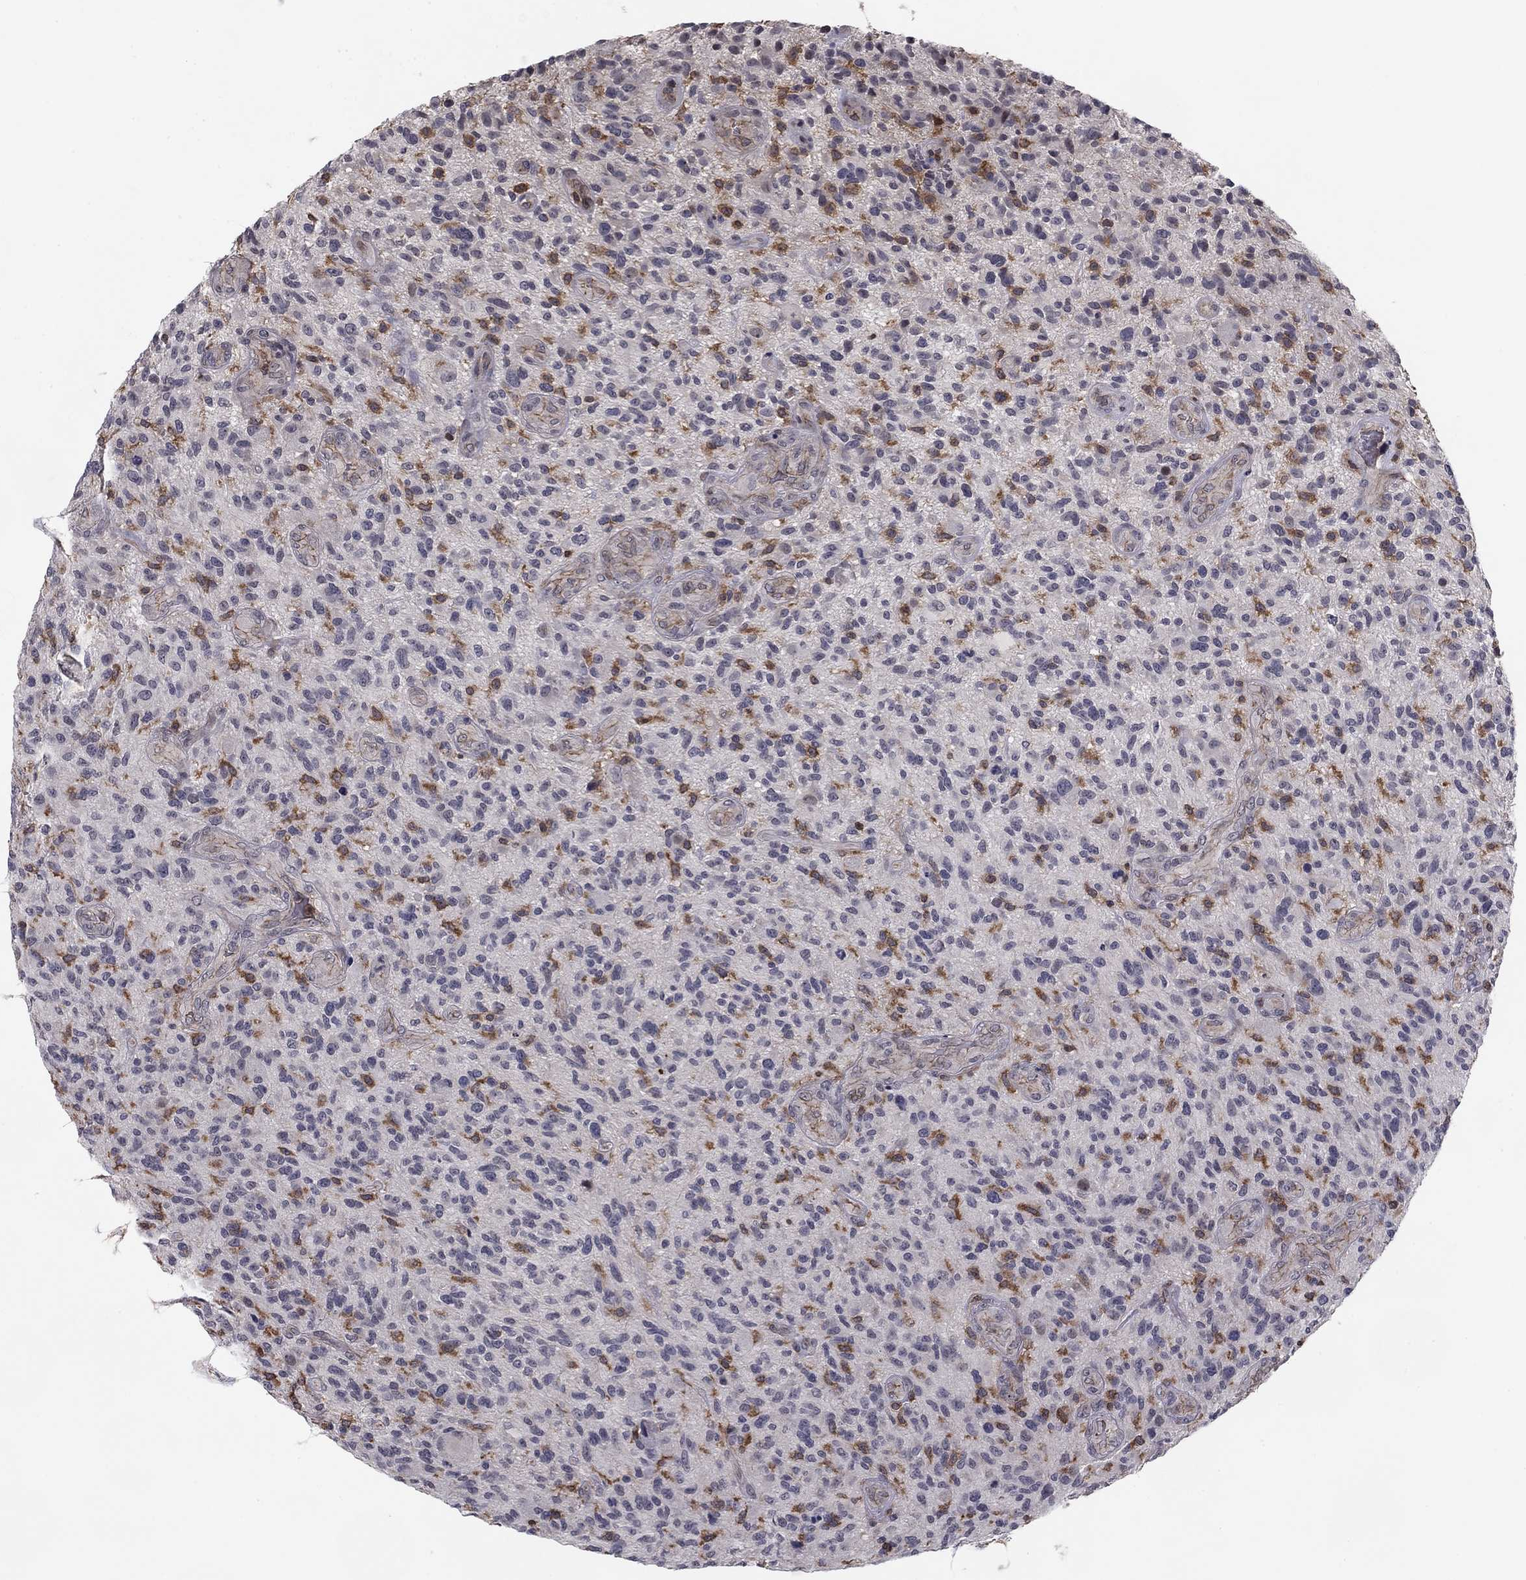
{"staining": {"intensity": "negative", "quantity": "none", "location": "none"}, "tissue": "glioma", "cell_type": "Tumor cells", "image_type": "cancer", "snomed": [{"axis": "morphology", "description": "Glioma, malignant, High grade"}, {"axis": "topography", "description": "Brain"}], "caption": "The photomicrograph reveals no staining of tumor cells in glioma.", "gene": "PLCB2", "patient": {"sex": "male", "age": 47}}